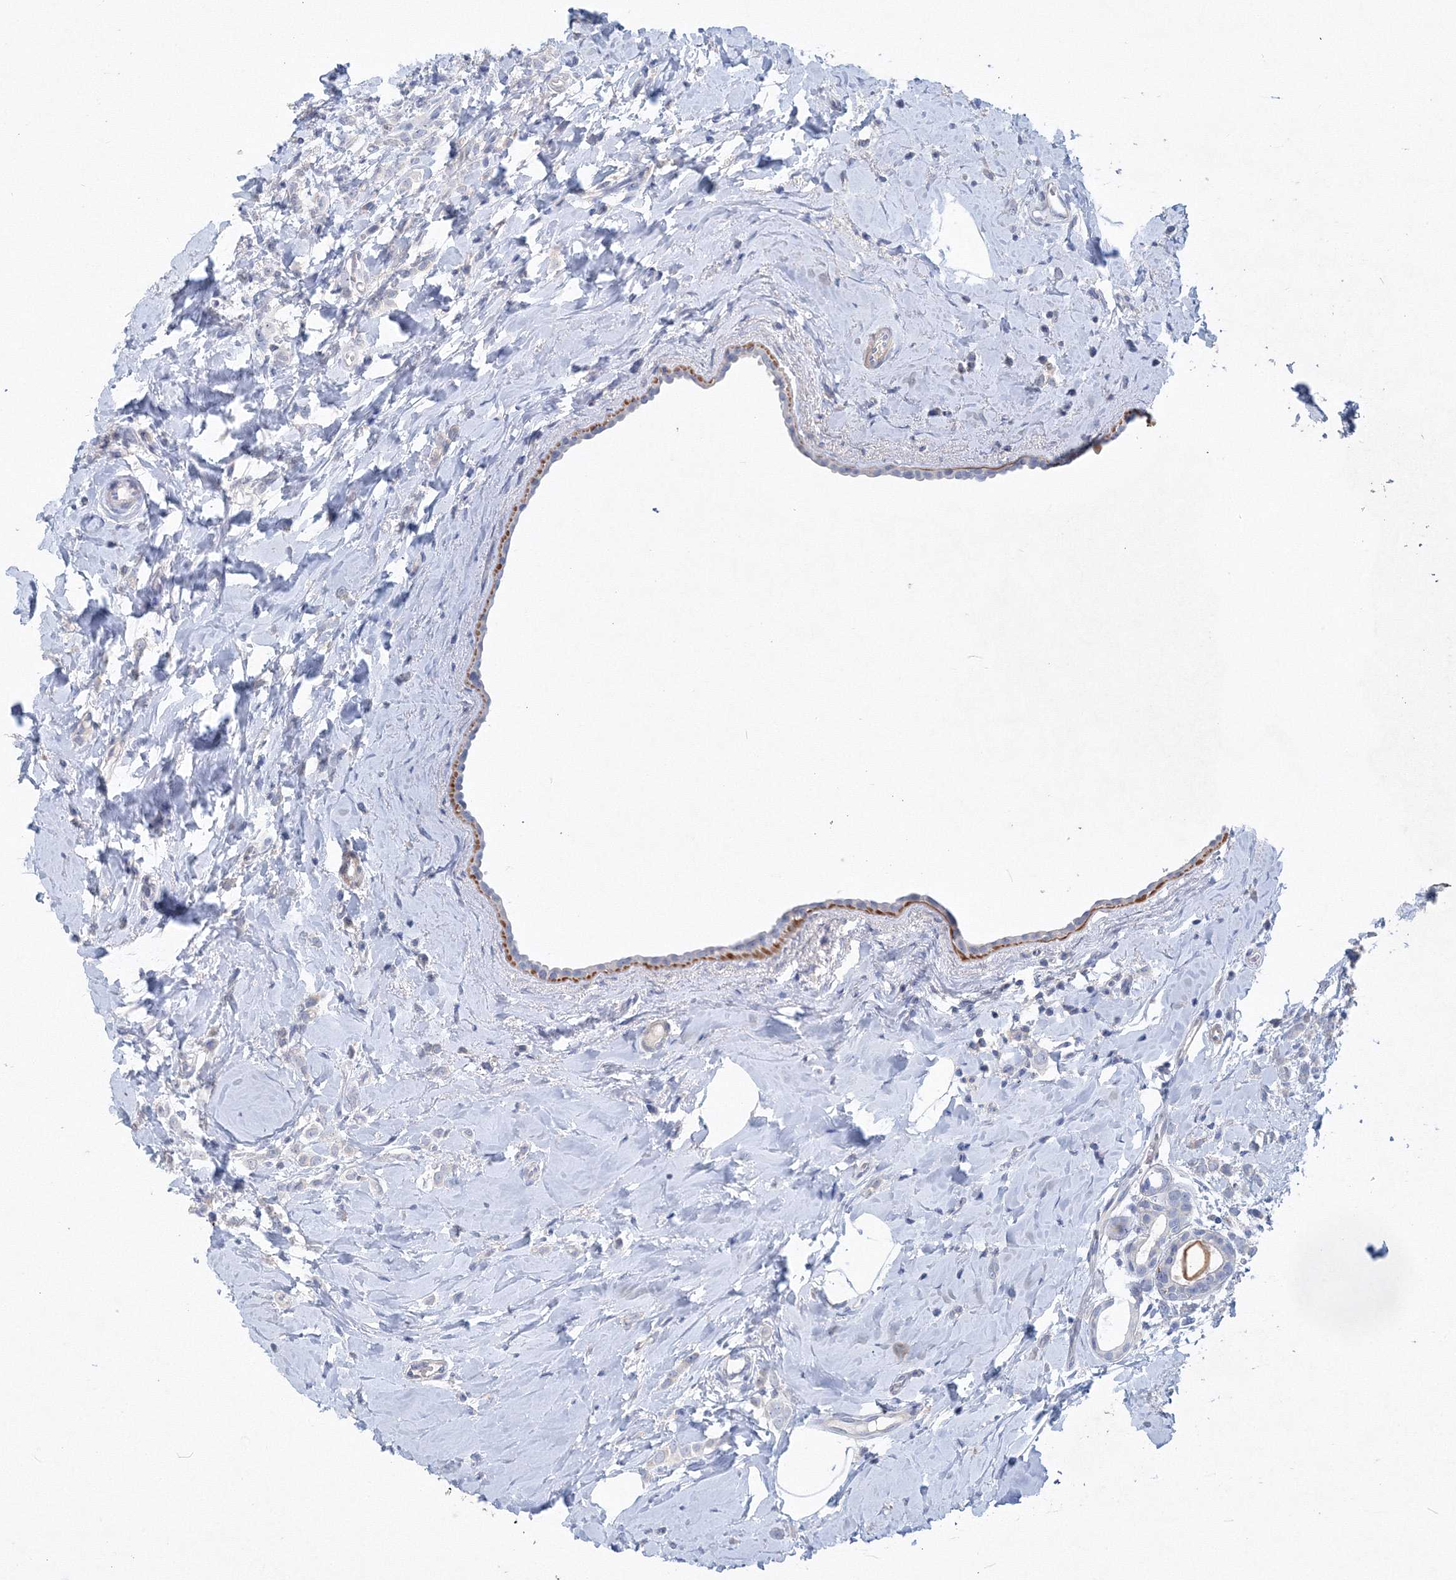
{"staining": {"intensity": "negative", "quantity": "none", "location": "none"}, "tissue": "breast cancer", "cell_type": "Tumor cells", "image_type": "cancer", "snomed": [{"axis": "morphology", "description": "Lobular carcinoma"}, {"axis": "topography", "description": "Breast"}], "caption": "The histopathology image displays no staining of tumor cells in breast cancer.", "gene": "OSBPL6", "patient": {"sex": "female", "age": 47}}